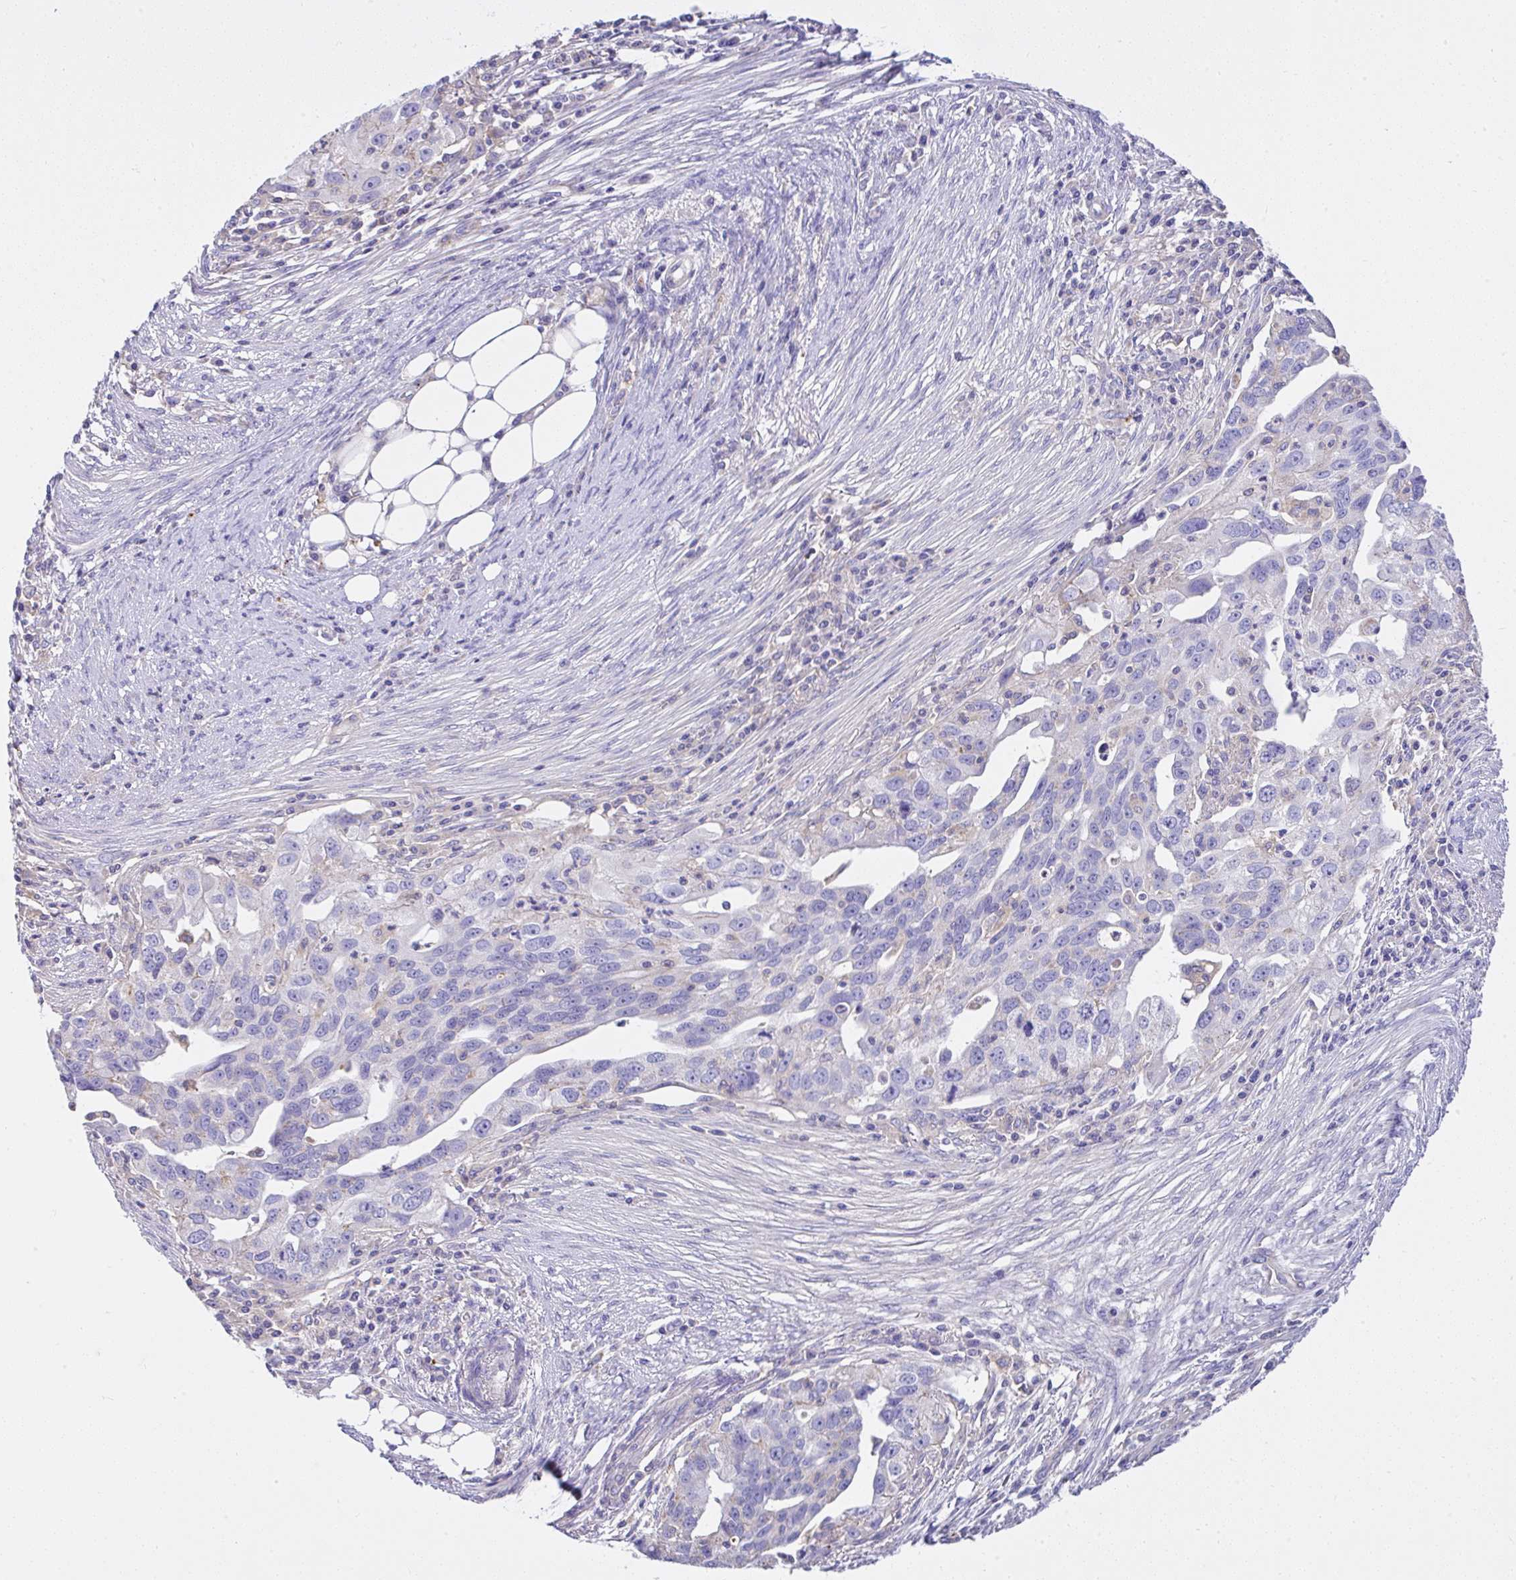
{"staining": {"intensity": "negative", "quantity": "none", "location": "none"}, "tissue": "ovarian cancer", "cell_type": "Tumor cells", "image_type": "cancer", "snomed": [{"axis": "morphology", "description": "Carcinoma, endometroid"}, {"axis": "morphology", "description": "Cystadenocarcinoma, serous, NOS"}, {"axis": "topography", "description": "Ovary"}], "caption": "Tumor cells are negative for brown protein staining in ovarian endometroid carcinoma.", "gene": "CCDC142", "patient": {"sex": "female", "age": 45}}